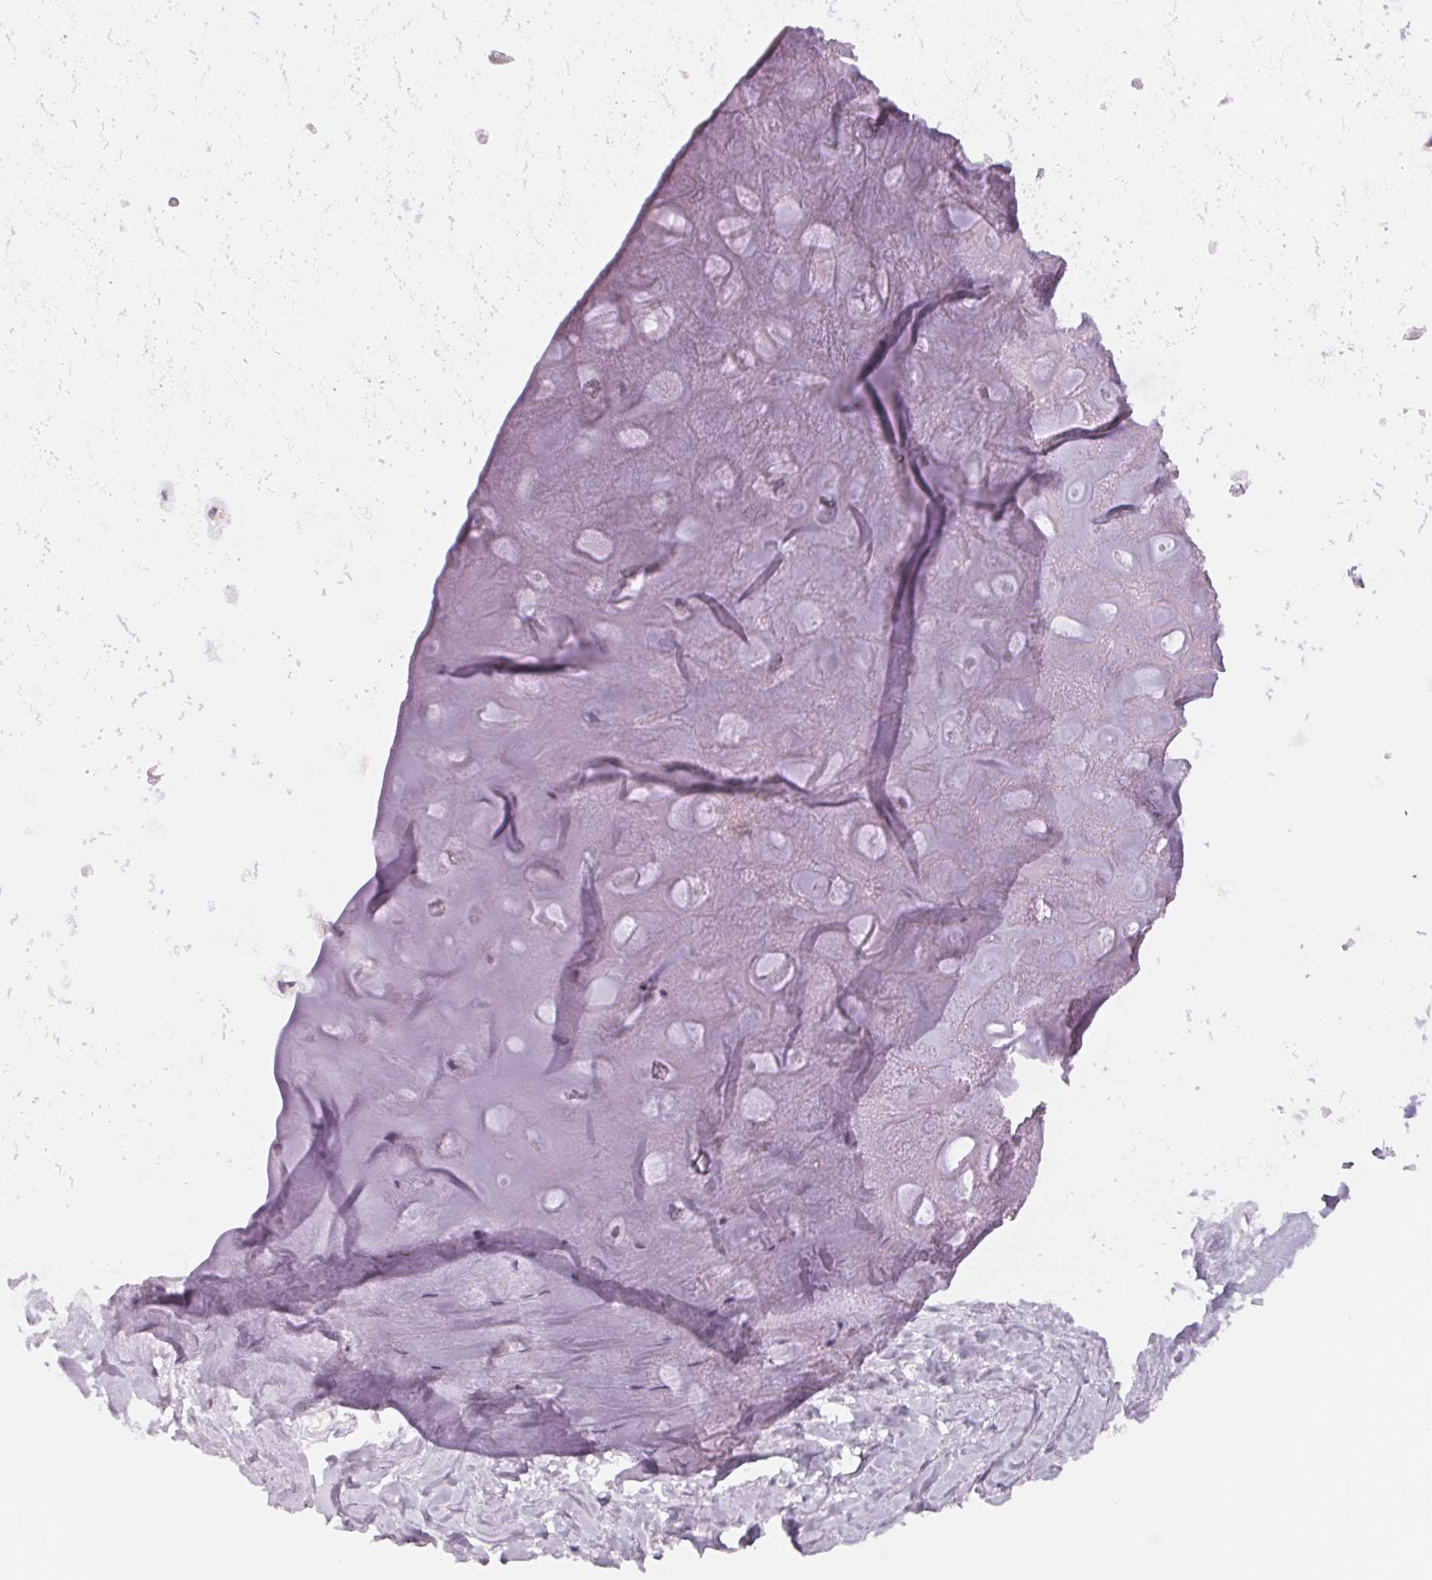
{"staining": {"intensity": "negative", "quantity": "none", "location": "none"}, "tissue": "soft tissue", "cell_type": "Chondrocytes", "image_type": "normal", "snomed": [{"axis": "morphology", "description": "Normal tissue, NOS"}, {"axis": "topography", "description": "Cartilage tissue"}], "caption": "IHC of benign human soft tissue exhibits no staining in chondrocytes. (DAB immunohistochemistry visualized using brightfield microscopy, high magnification).", "gene": "GALNT7", "patient": {"sex": "male", "age": 57}}